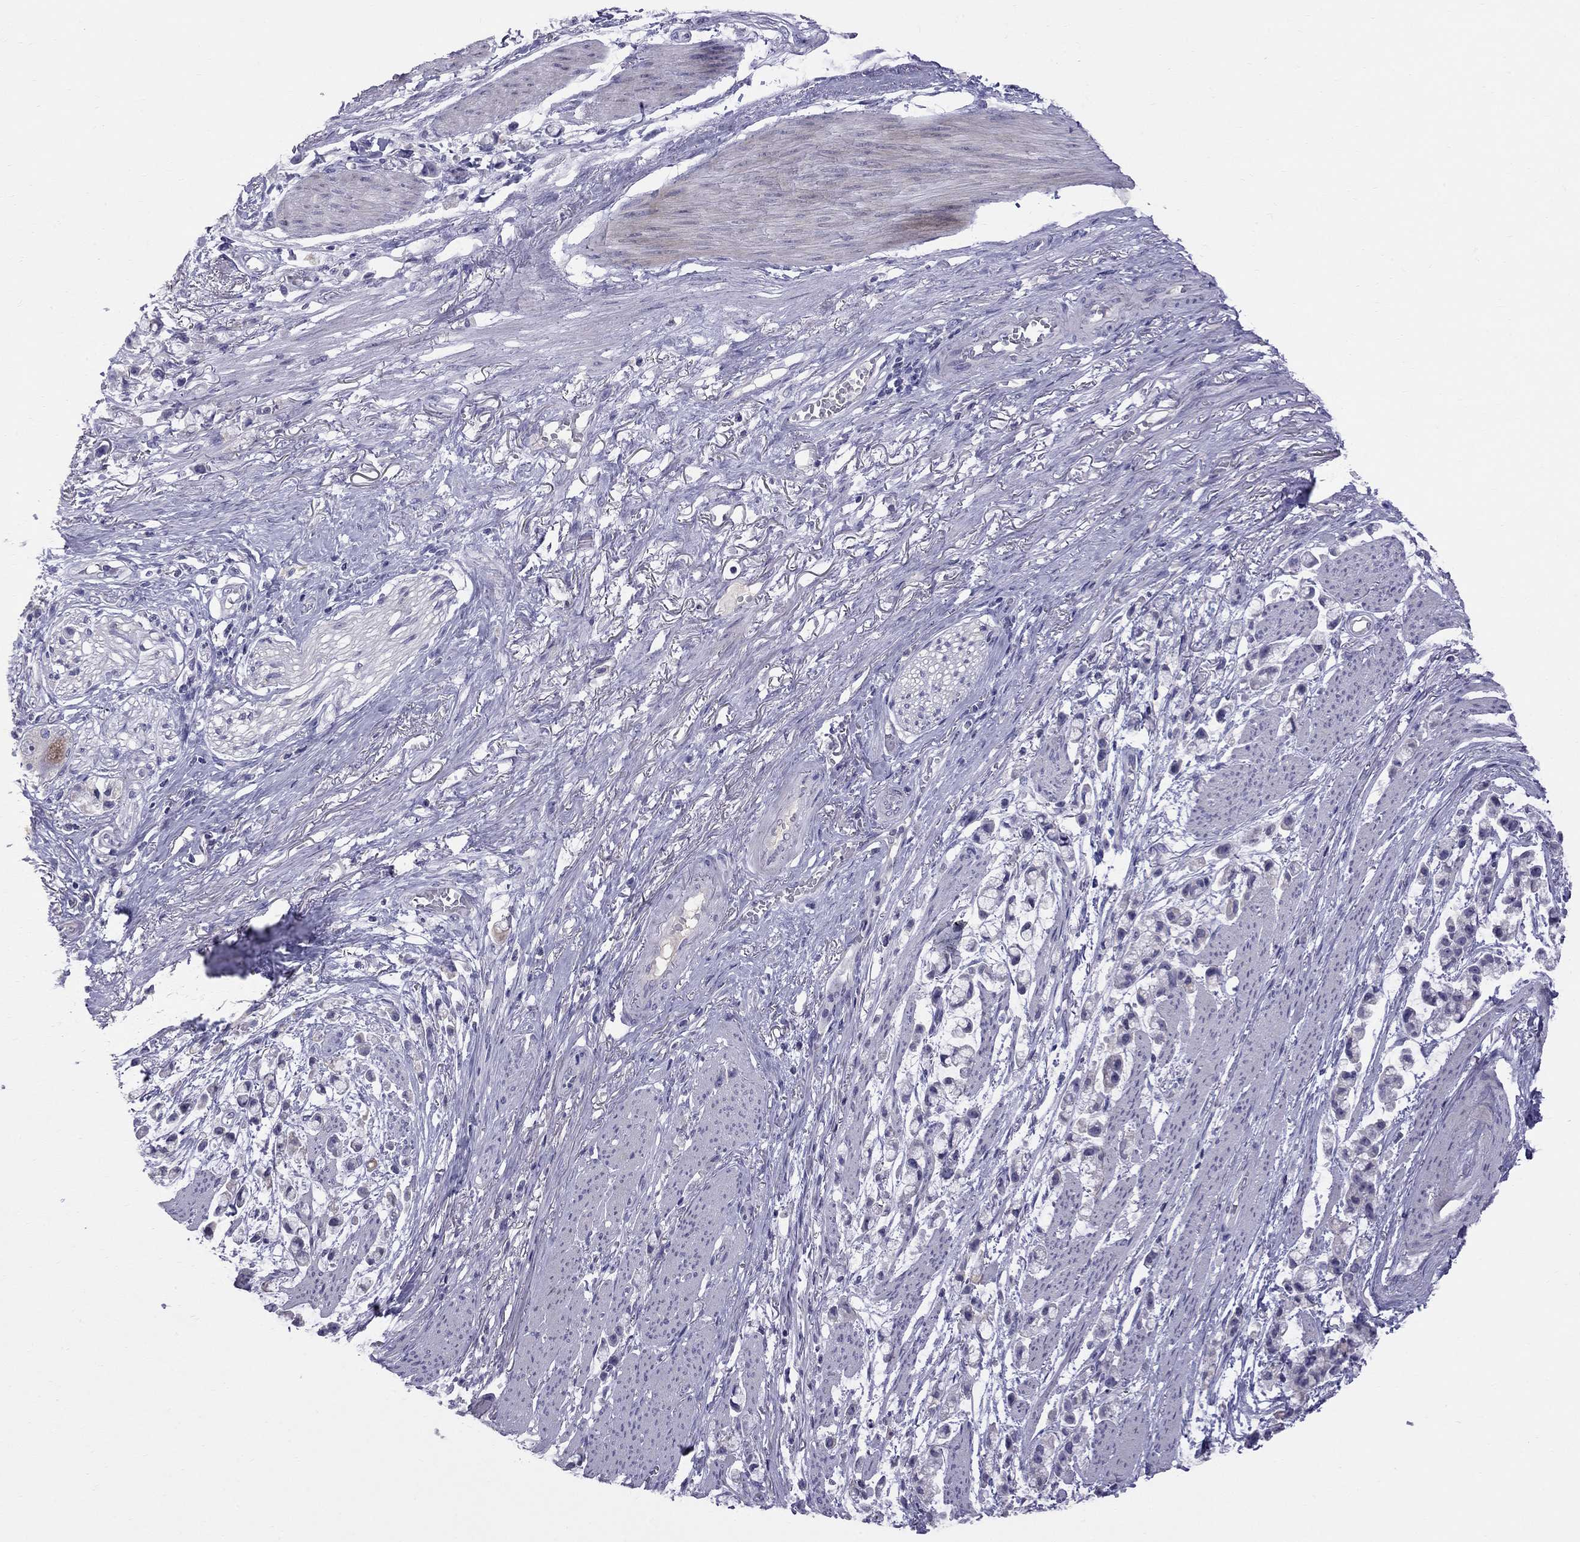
{"staining": {"intensity": "negative", "quantity": "none", "location": "none"}, "tissue": "stomach cancer", "cell_type": "Tumor cells", "image_type": "cancer", "snomed": [{"axis": "morphology", "description": "Adenocarcinoma, NOS"}, {"axis": "topography", "description": "Stomach"}], "caption": "This is an immunohistochemistry (IHC) image of adenocarcinoma (stomach). There is no staining in tumor cells.", "gene": "CFAP91", "patient": {"sex": "female", "age": 81}}